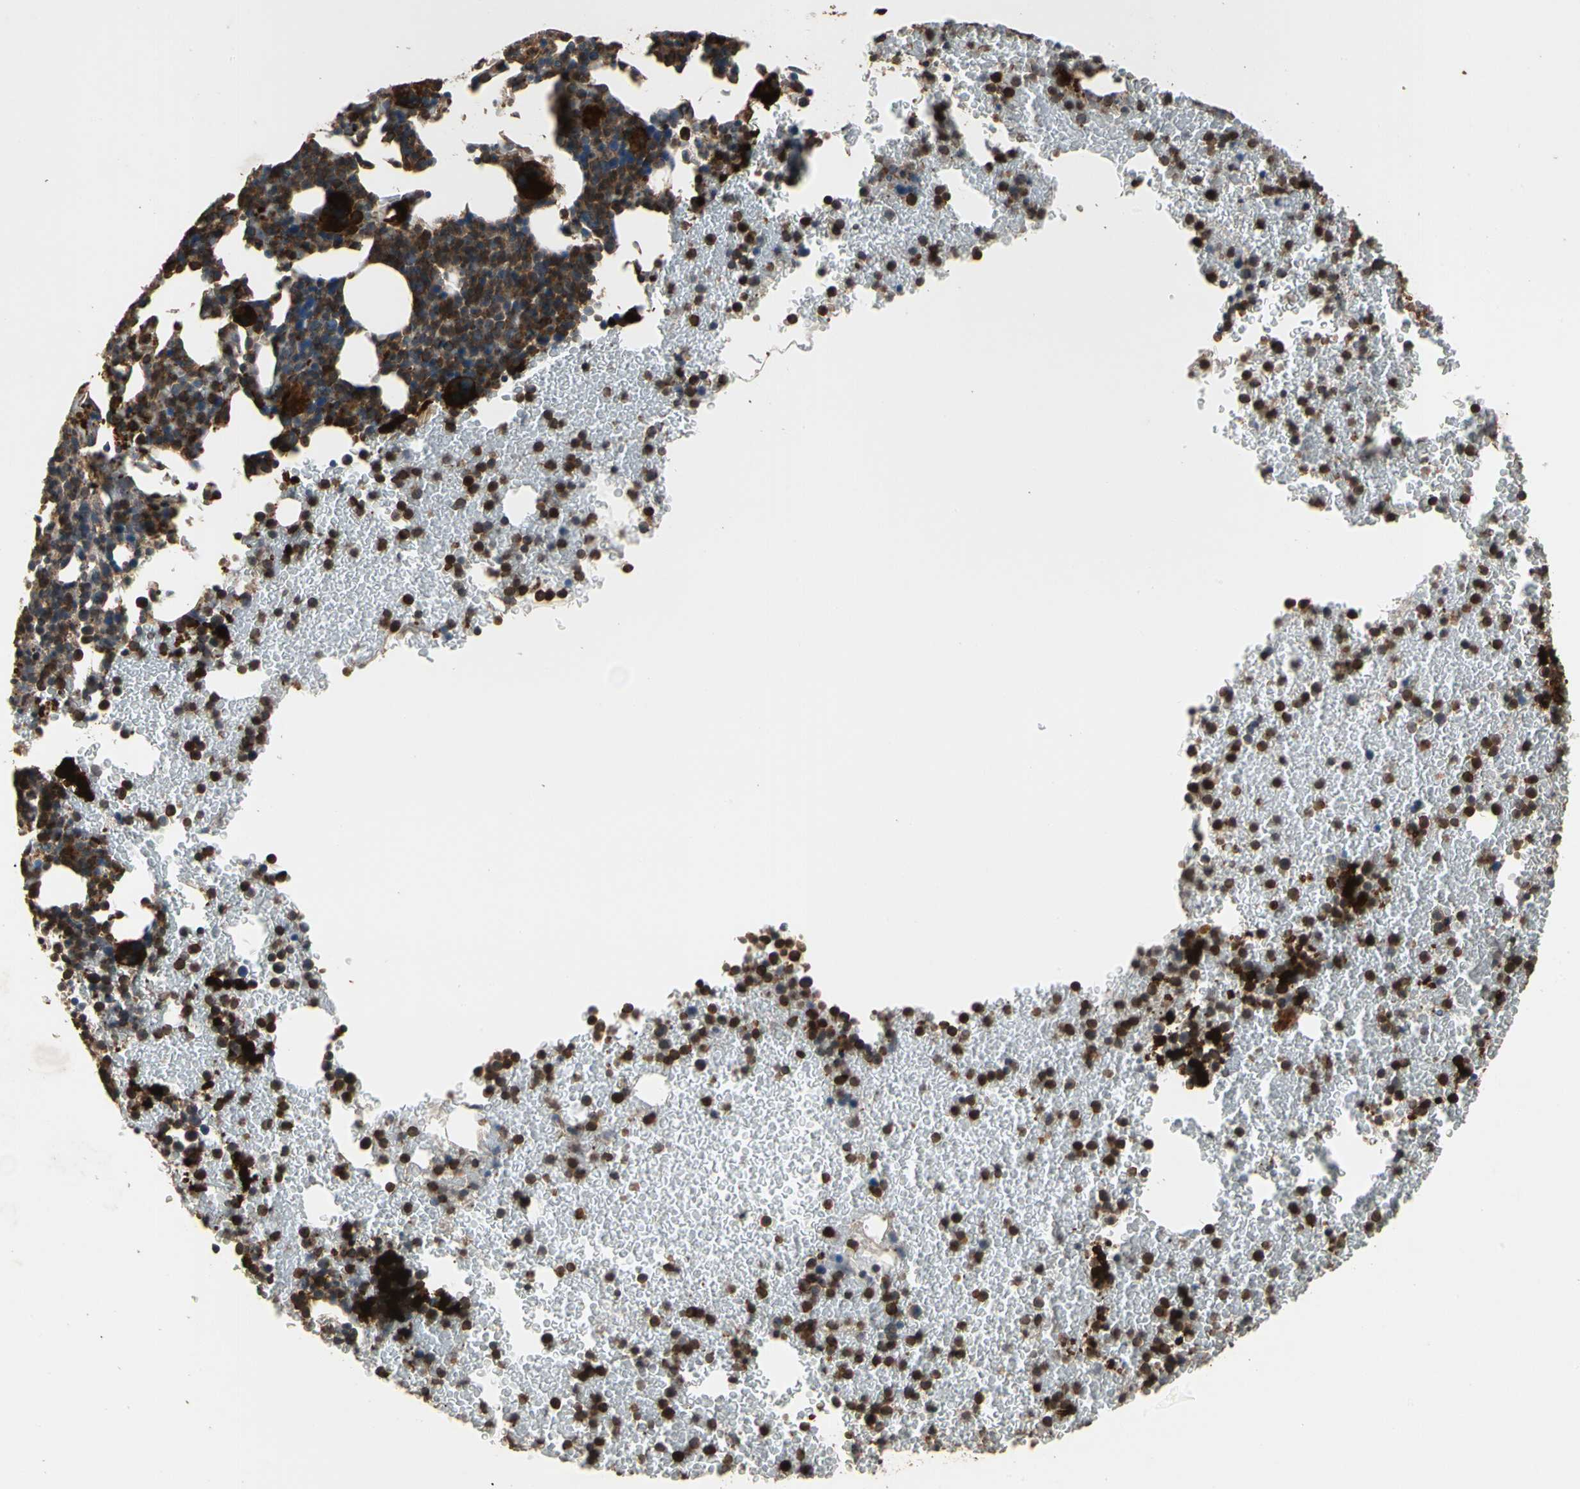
{"staining": {"intensity": "strong", "quantity": ">75%", "location": "nuclear"}, "tissue": "bone marrow", "cell_type": "Hematopoietic cells", "image_type": "normal", "snomed": [{"axis": "morphology", "description": "Normal tissue, NOS"}, {"axis": "topography", "description": "Bone marrow"}], "caption": "Immunohistochemical staining of unremarkable human bone marrow reveals strong nuclear protein staining in about >75% of hematopoietic cells. (IHC, brightfield microscopy, high magnification).", "gene": "AGBL2", "patient": {"sex": "female", "age": 52}}